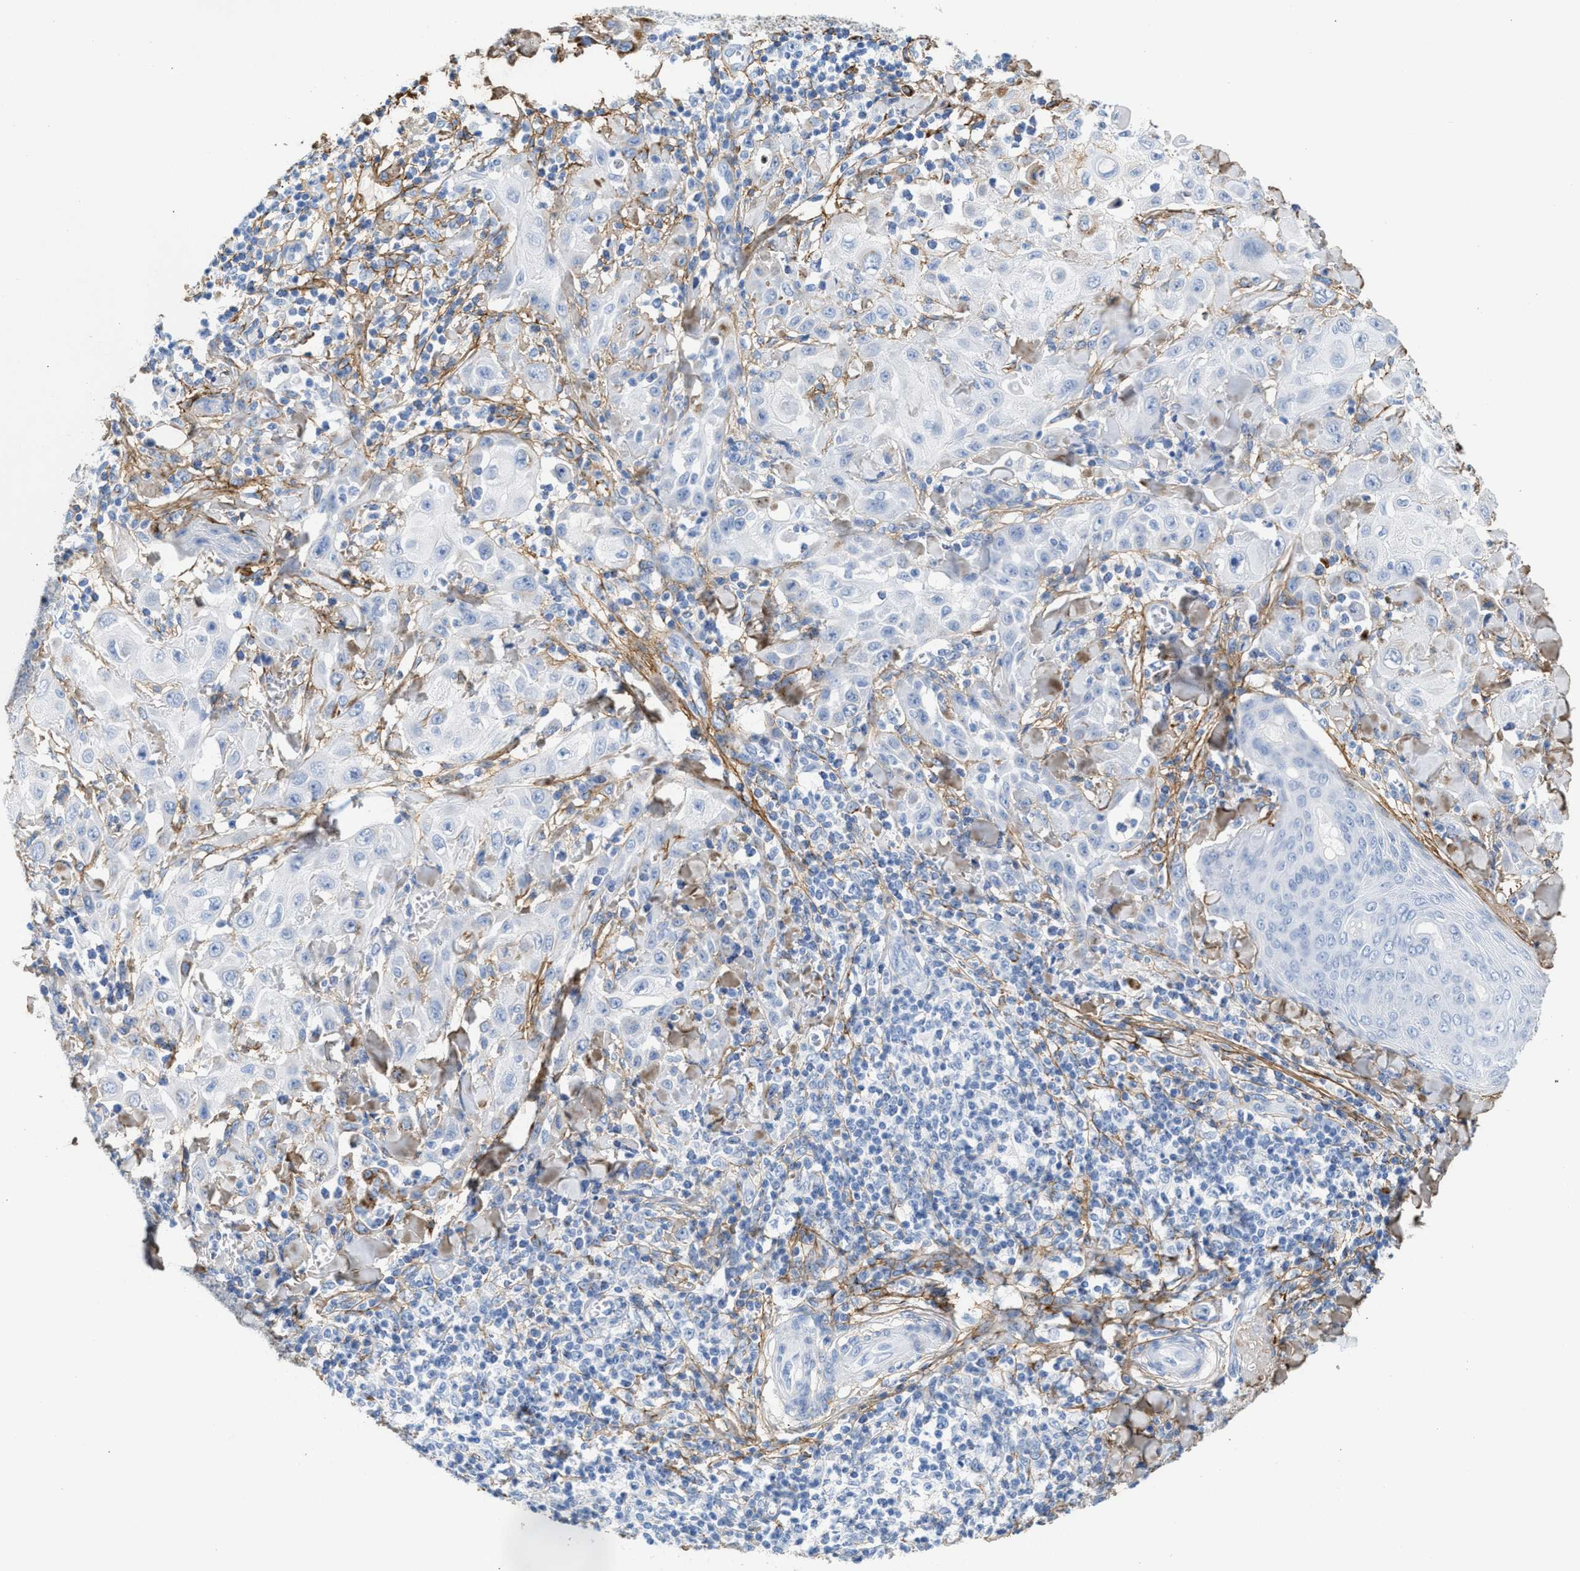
{"staining": {"intensity": "negative", "quantity": "none", "location": "none"}, "tissue": "skin cancer", "cell_type": "Tumor cells", "image_type": "cancer", "snomed": [{"axis": "morphology", "description": "Squamous cell carcinoma, NOS"}, {"axis": "topography", "description": "Skin"}], "caption": "This is an immunohistochemistry image of human skin cancer (squamous cell carcinoma). There is no staining in tumor cells.", "gene": "TNR", "patient": {"sex": "male", "age": 24}}